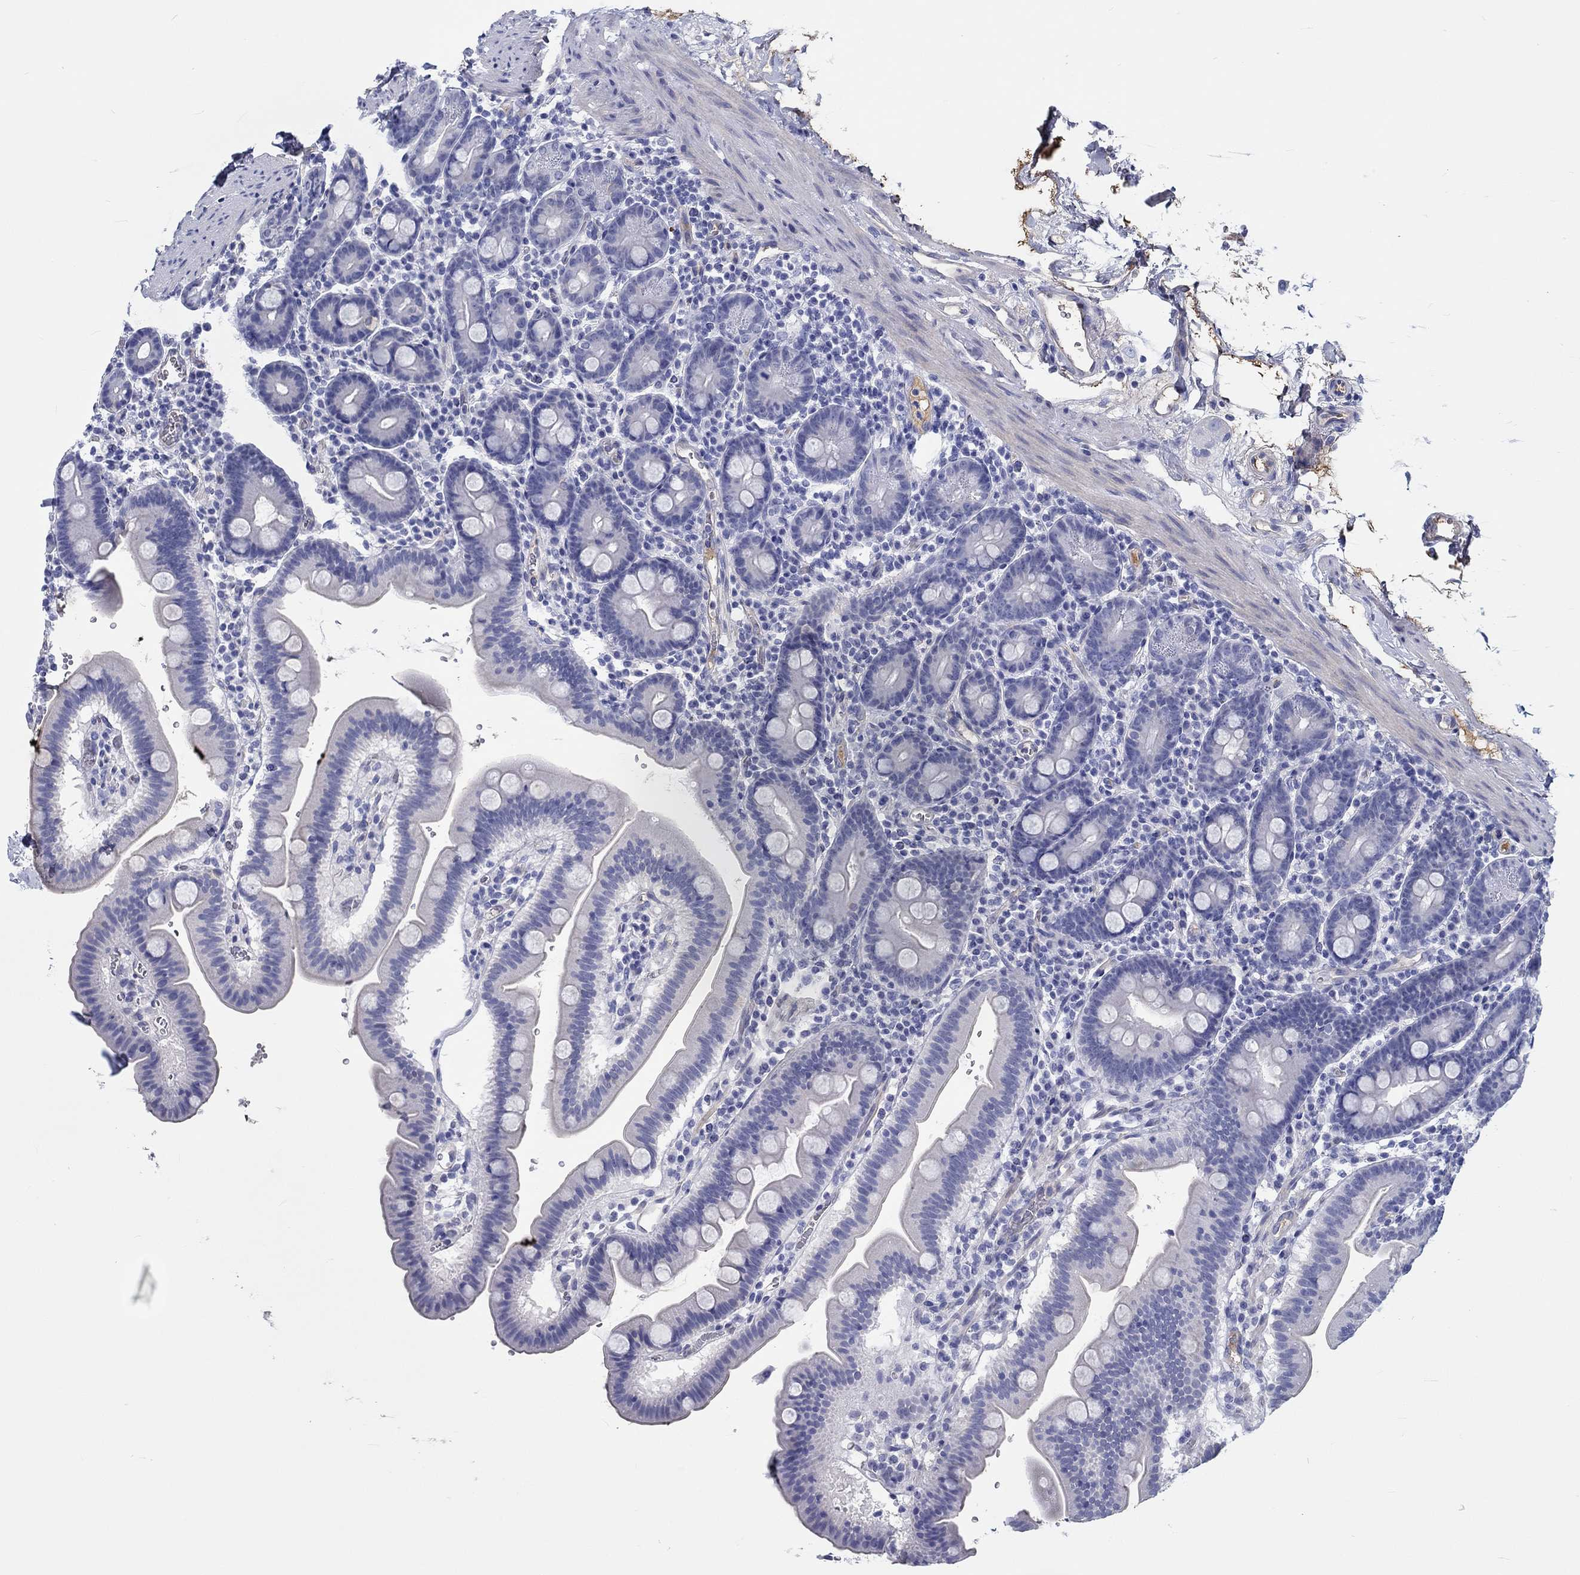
{"staining": {"intensity": "negative", "quantity": "none", "location": "none"}, "tissue": "duodenum", "cell_type": "Glandular cells", "image_type": "normal", "snomed": [{"axis": "morphology", "description": "Normal tissue, NOS"}, {"axis": "topography", "description": "Duodenum"}], "caption": "High power microscopy micrograph of an immunohistochemistry image of normal duodenum, revealing no significant expression in glandular cells.", "gene": "CDY1B", "patient": {"sex": "male", "age": 59}}